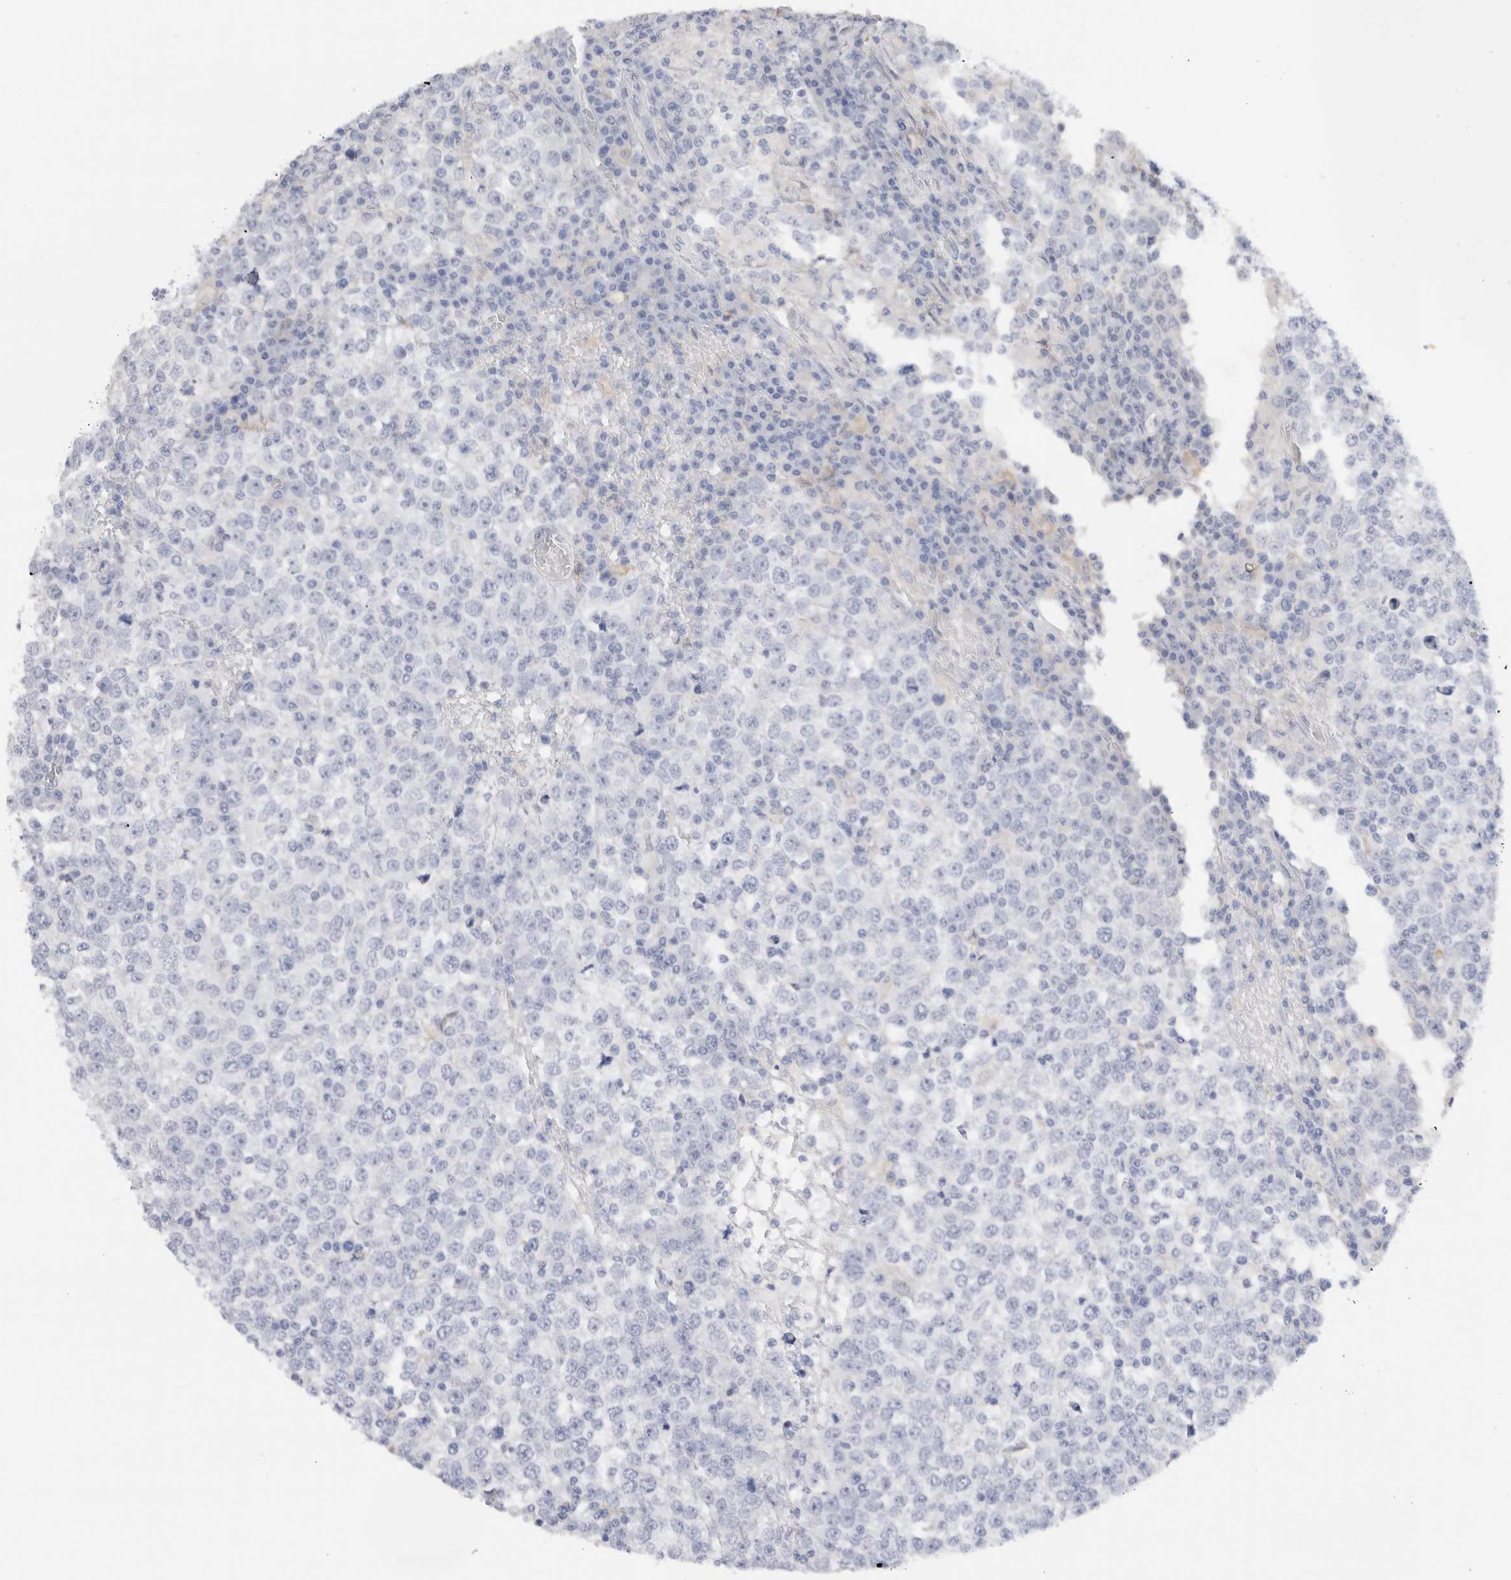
{"staining": {"intensity": "negative", "quantity": "none", "location": "none"}, "tissue": "testis cancer", "cell_type": "Tumor cells", "image_type": "cancer", "snomed": [{"axis": "morphology", "description": "Seminoma, NOS"}, {"axis": "topography", "description": "Testis"}], "caption": "IHC photomicrograph of human testis cancer stained for a protein (brown), which displays no staining in tumor cells. The staining is performed using DAB (3,3'-diaminobenzidine) brown chromogen with nuclei counter-stained in using hematoxylin.", "gene": "ADAM30", "patient": {"sex": "male", "age": 65}}